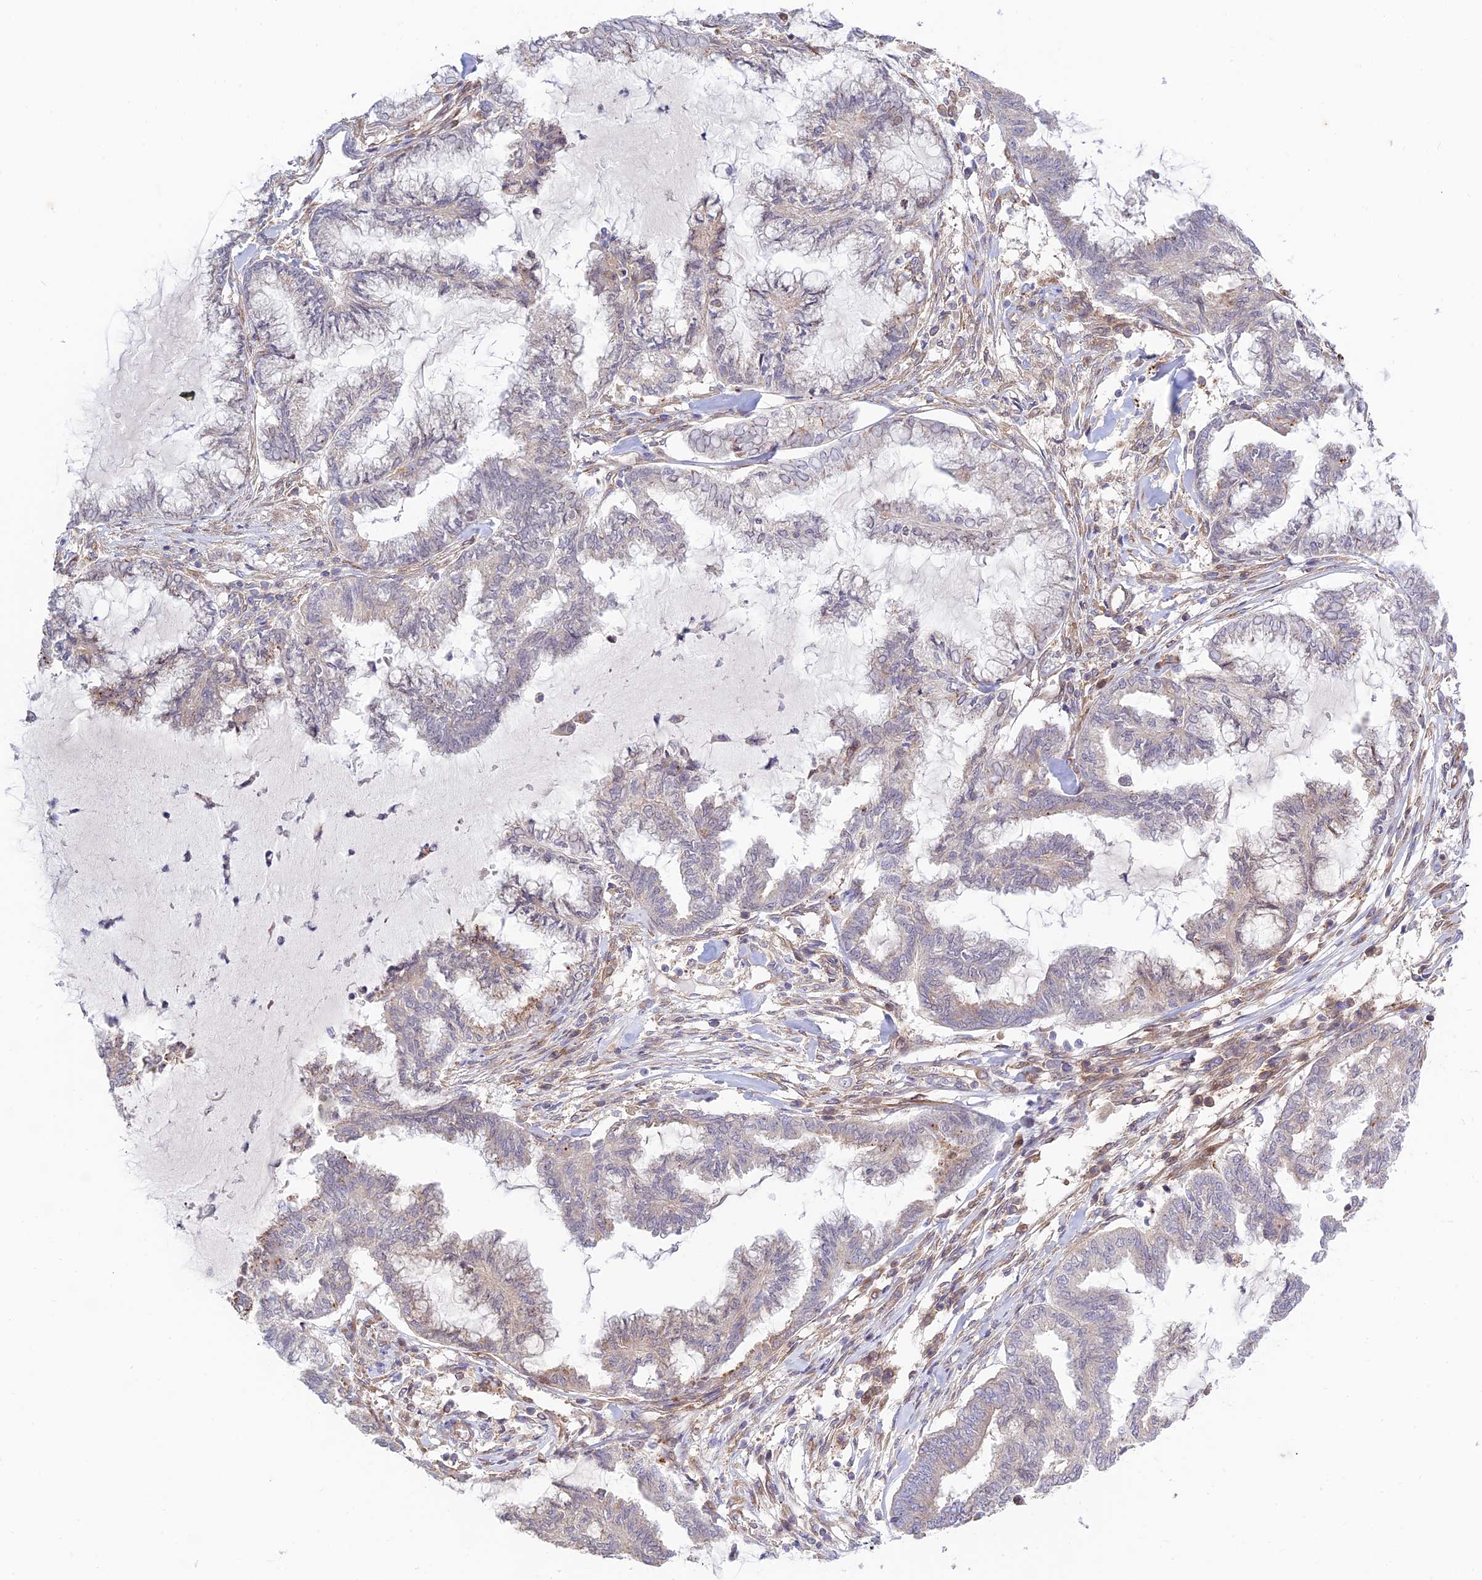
{"staining": {"intensity": "negative", "quantity": "none", "location": "none"}, "tissue": "endometrial cancer", "cell_type": "Tumor cells", "image_type": "cancer", "snomed": [{"axis": "morphology", "description": "Adenocarcinoma, NOS"}, {"axis": "topography", "description": "Endometrium"}], "caption": "A histopathology image of human endometrial adenocarcinoma is negative for staining in tumor cells.", "gene": "KCNAB1", "patient": {"sex": "female", "age": 86}}